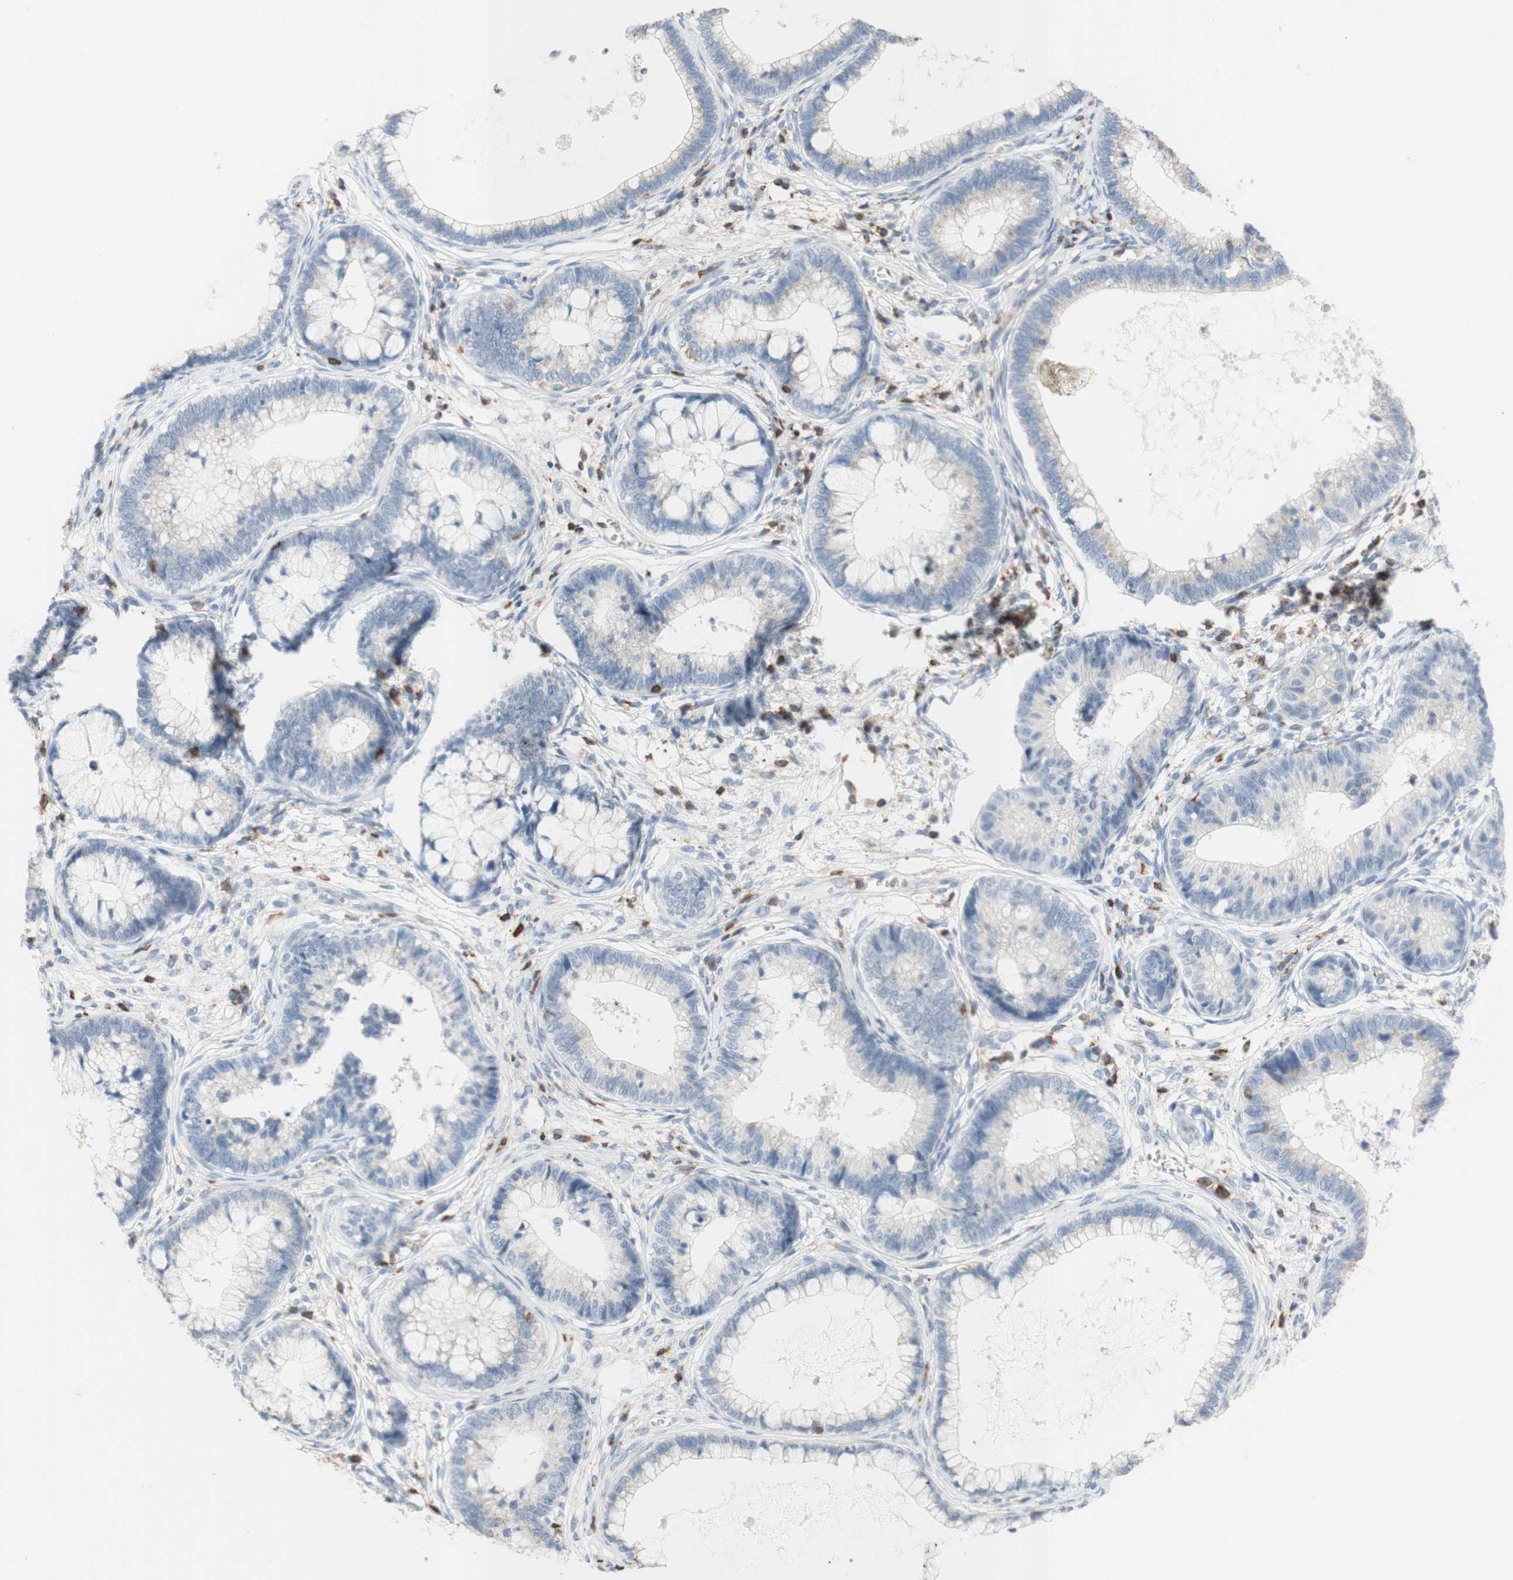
{"staining": {"intensity": "negative", "quantity": "none", "location": "none"}, "tissue": "cervical cancer", "cell_type": "Tumor cells", "image_type": "cancer", "snomed": [{"axis": "morphology", "description": "Adenocarcinoma, NOS"}, {"axis": "topography", "description": "Cervix"}], "caption": "Tumor cells show no significant staining in cervical adenocarcinoma.", "gene": "SPINK6", "patient": {"sex": "female", "age": 44}}